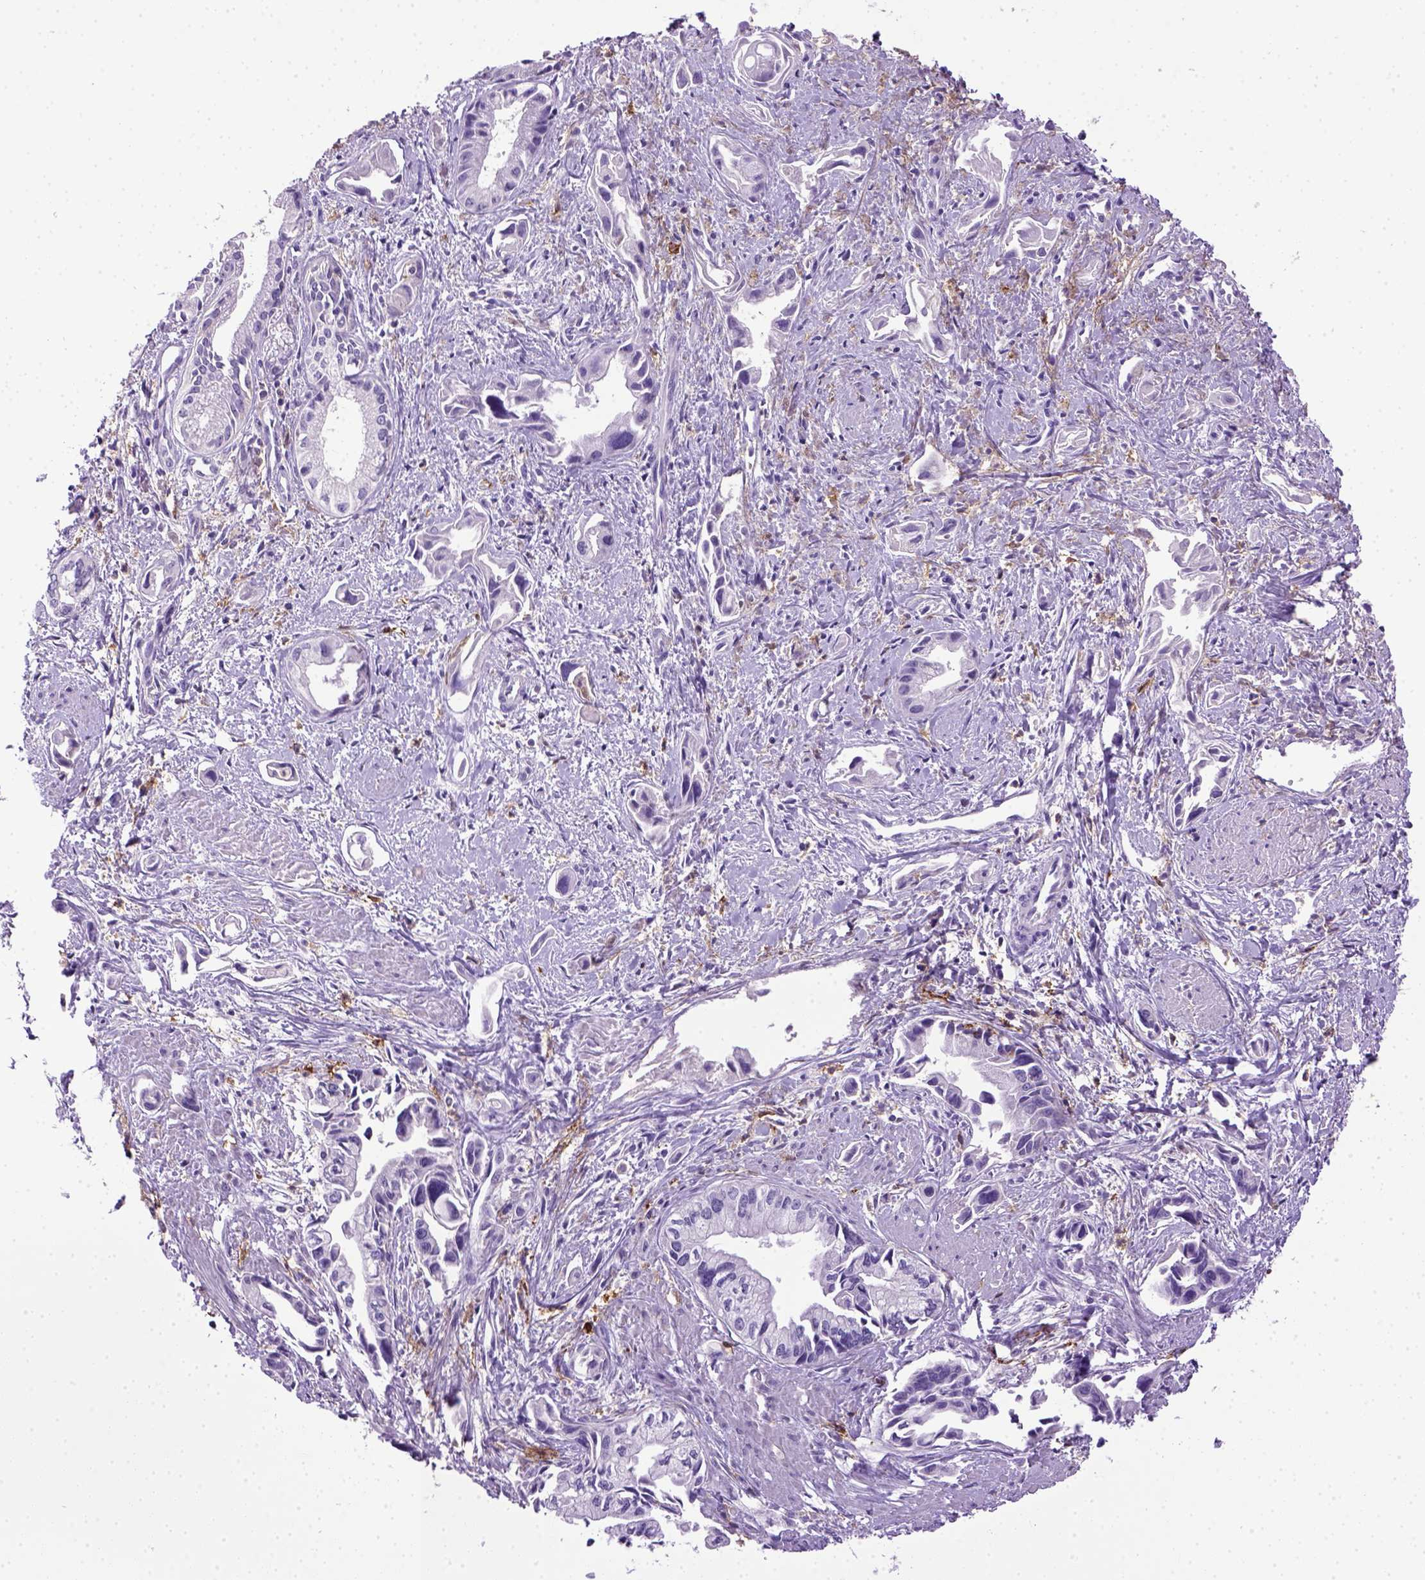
{"staining": {"intensity": "negative", "quantity": "none", "location": "none"}, "tissue": "pancreatic cancer", "cell_type": "Tumor cells", "image_type": "cancer", "snomed": [{"axis": "morphology", "description": "Adenocarcinoma, NOS"}, {"axis": "topography", "description": "Pancreas"}], "caption": "Immunohistochemistry histopathology image of human pancreatic cancer (adenocarcinoma) stained for a protein (brown), which reveals no staining in tumor cells.", "gene": "ITGAX", "patient": {"sex": "female", "age": 61}}